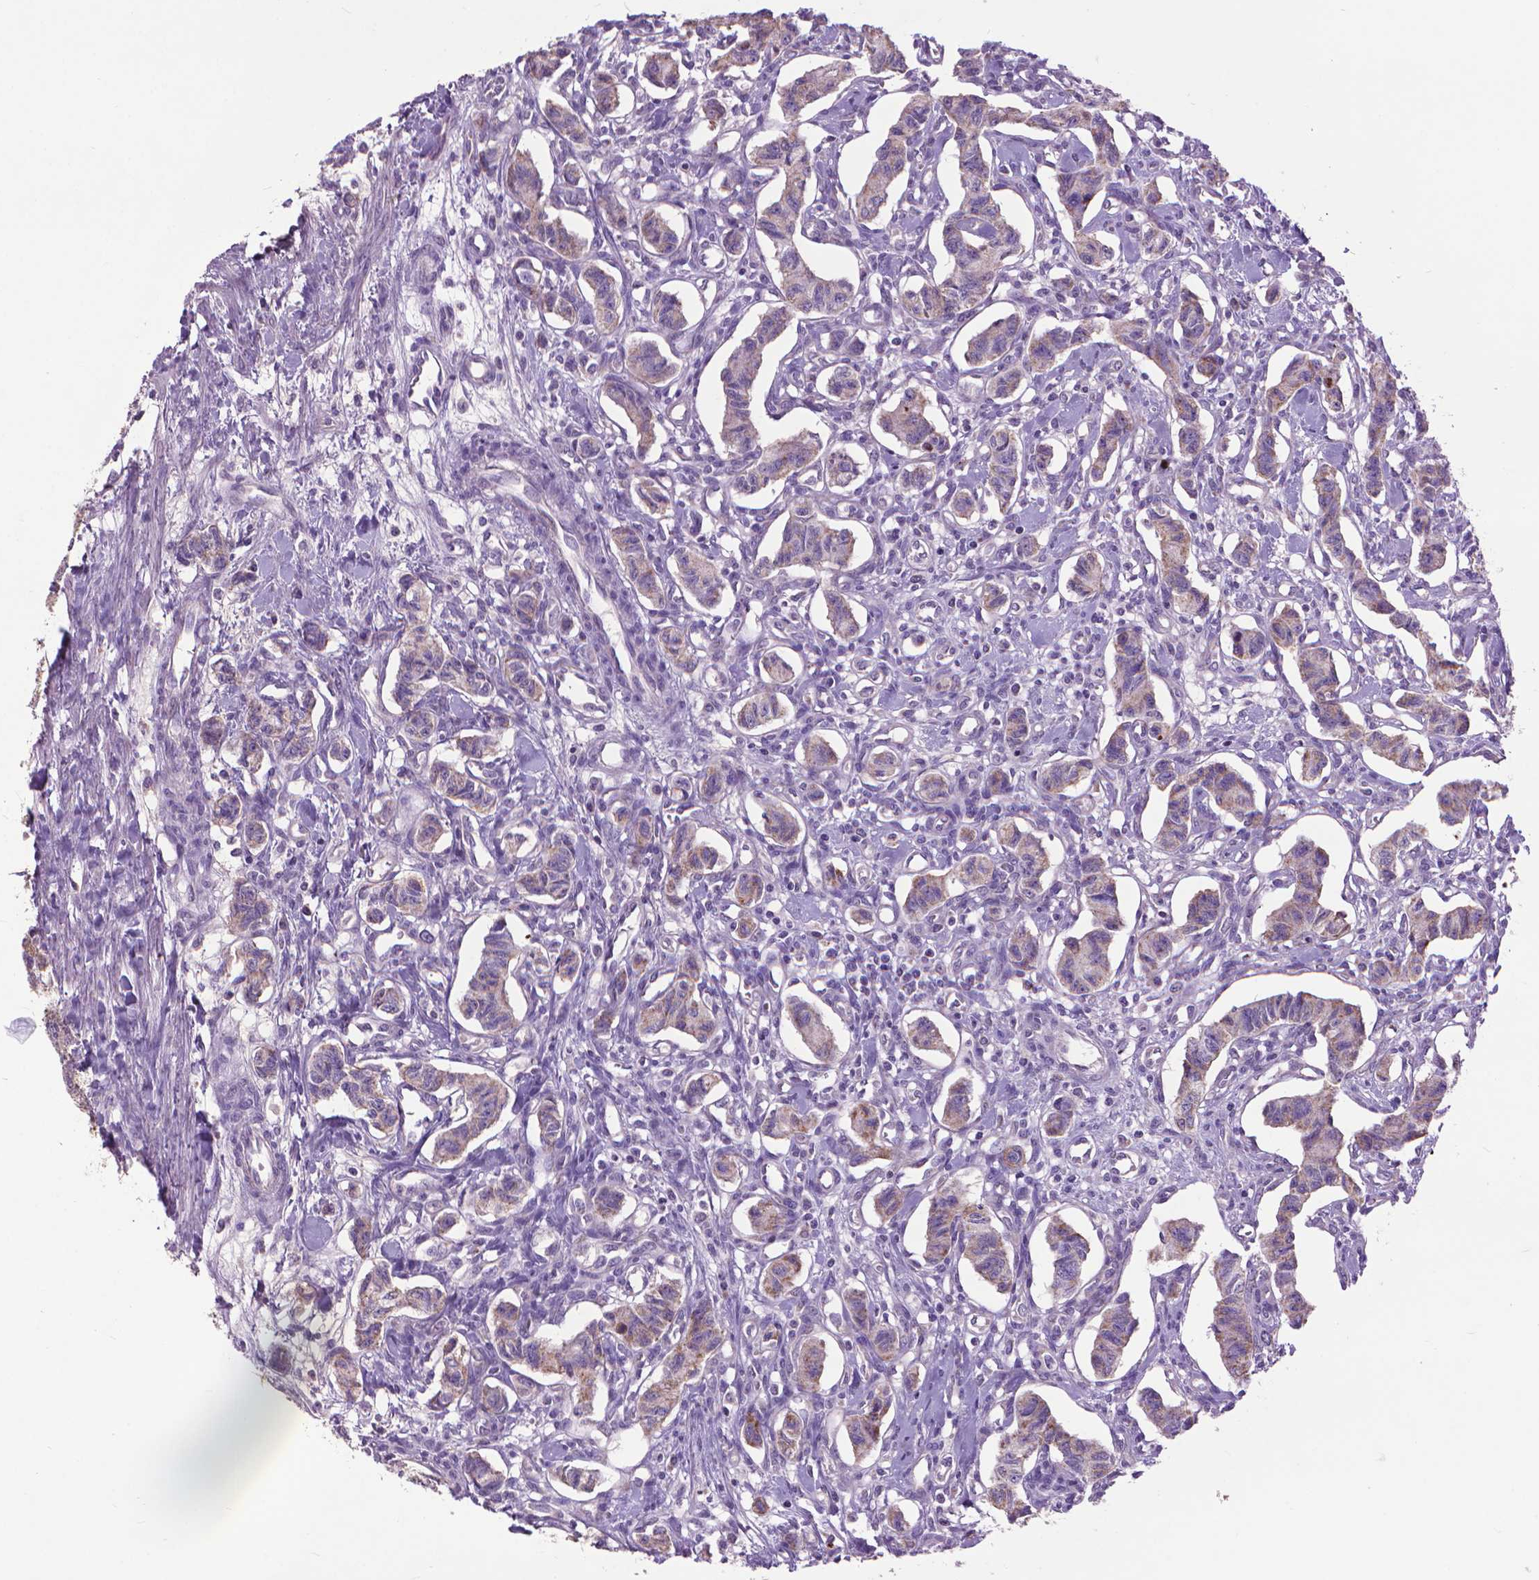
{"staining": {"intensity": "moderate", "quantity": "25%-75%", "location": "cytoplasmic/membranous"}, "tissue": "carcinoid", "cell_type": "Tumor cells", "image_type": "cancer", "snomed": [{"axis": "morphology", "description": "Carcinoid, malignant, NOS"}, {"axis": "topography", "description": "Kidney"}], "caption": "A photomicrograph showing moderate cytoplasmic/membranous positivity in approximately 25%-75% of tumor cells in carcinoid, as visualized by brown immunohistochemical staining.", "gene": "VDAC1", "patient": {"sex": "female", "age": 41}}